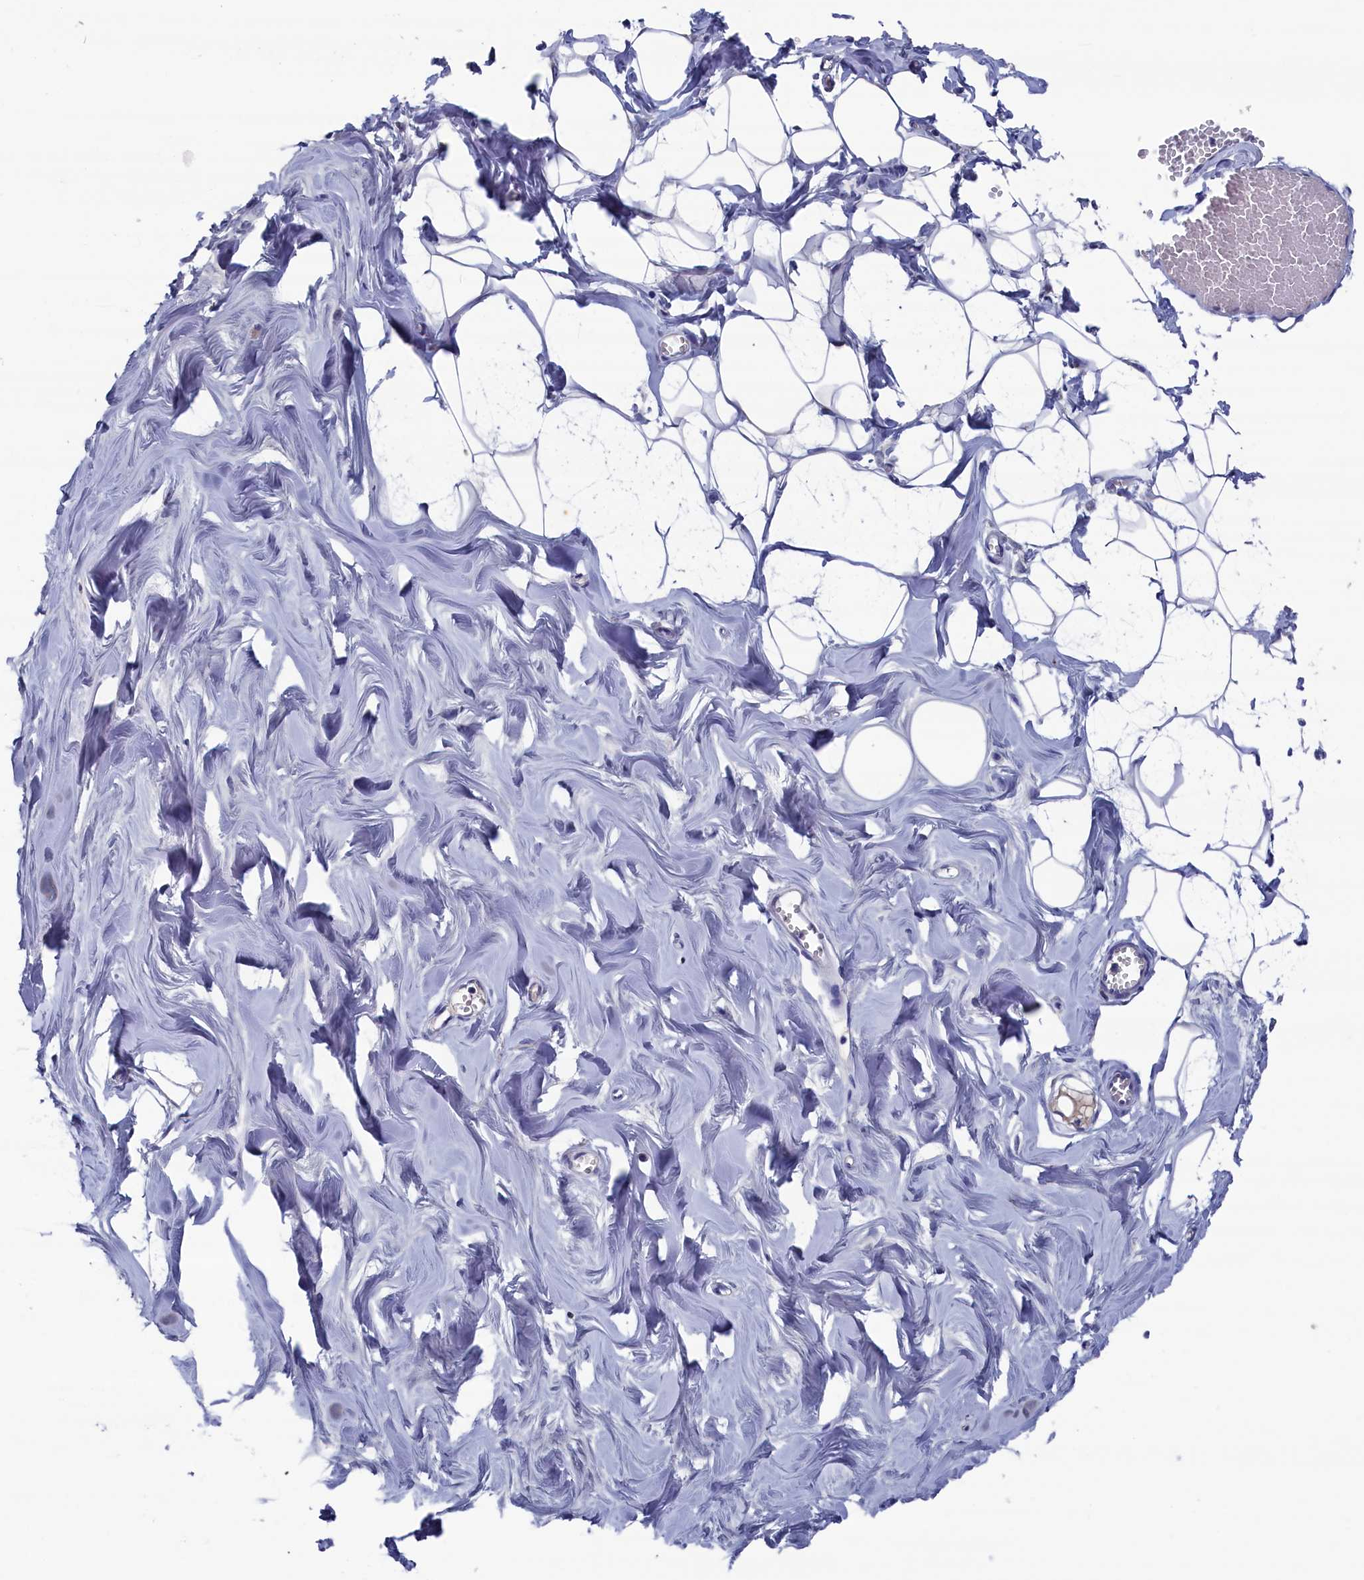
{"staining": {"intensity": "negative", "quantity": "none", "location": "none"}, "tissue": "breast", "cell_type": "Adipocytes", "image_type": "normal", "snomed": [{"axis": "morphology", "description": "Normal tissue, NOS"}, {"axis": "topography", "description": "Breast"}], "caption": "The image reveals no staining of adipocytes in normal breast. (IHC, brightfield microscopy, high magnification).", "gene": "SPATA13", "patient": {"sex": "female", "age": 27}}